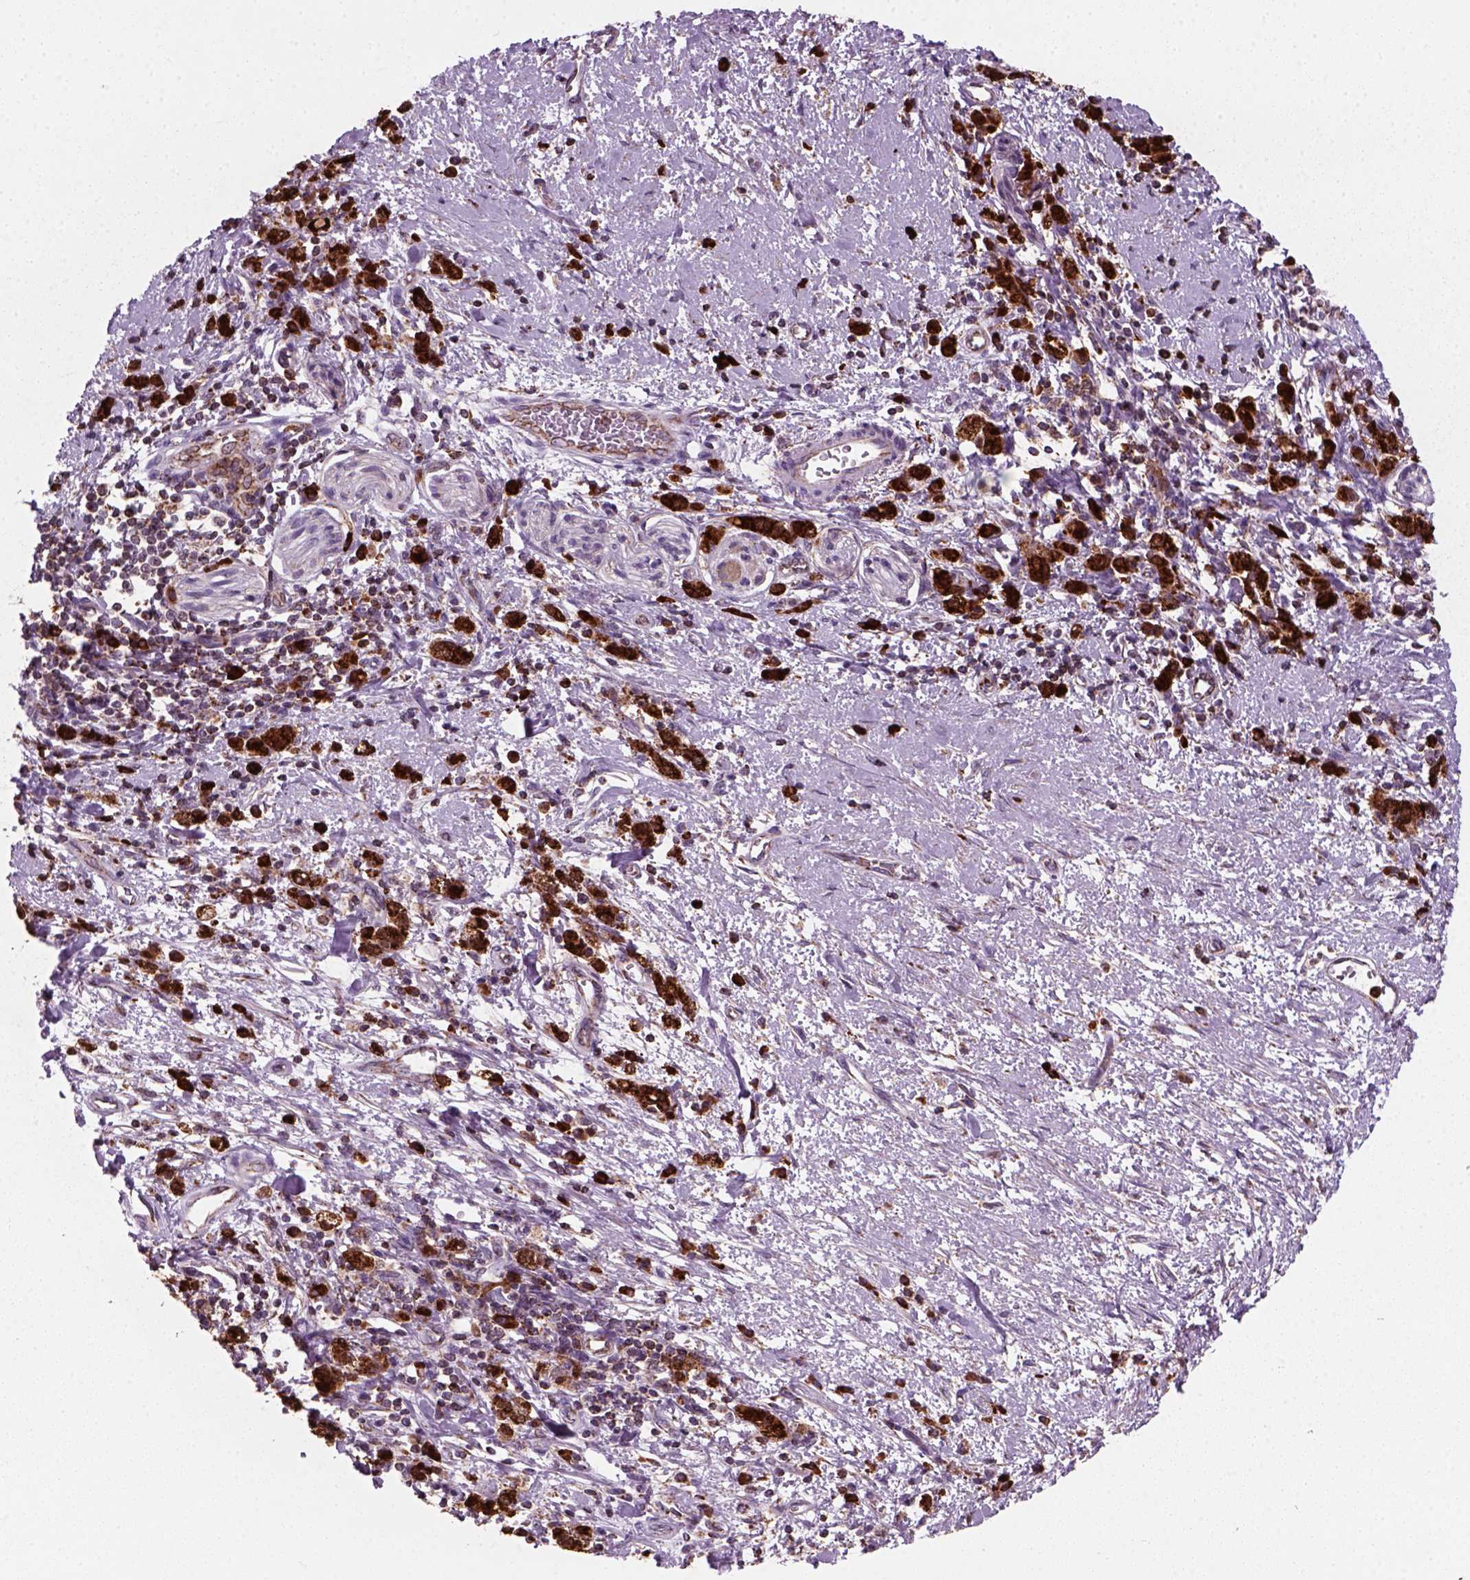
{"staining": {"intensity": "strong", "quantity": ">75%", "location": "cytoplasmic/membranous"}, "tissue": "stomach cancer", "cell_type": "Tumor cells", "image_type": "cancer", "snomed": [{"axis": "morphology", "description": "Adenocarcinoma, NOS"}, {"axis": "topography", "description": "Stomach"}], "caption": "A micrograph of stomach adenocarcinoma stained for a protein exhibits strong cytoplasmic/membranous brown staining in tumor cells. (DAB = brown stain, brightfield microscopy at high magnification).", "gene": "NUDT16L1", "patient": {"sex": "male", "age": 77}}